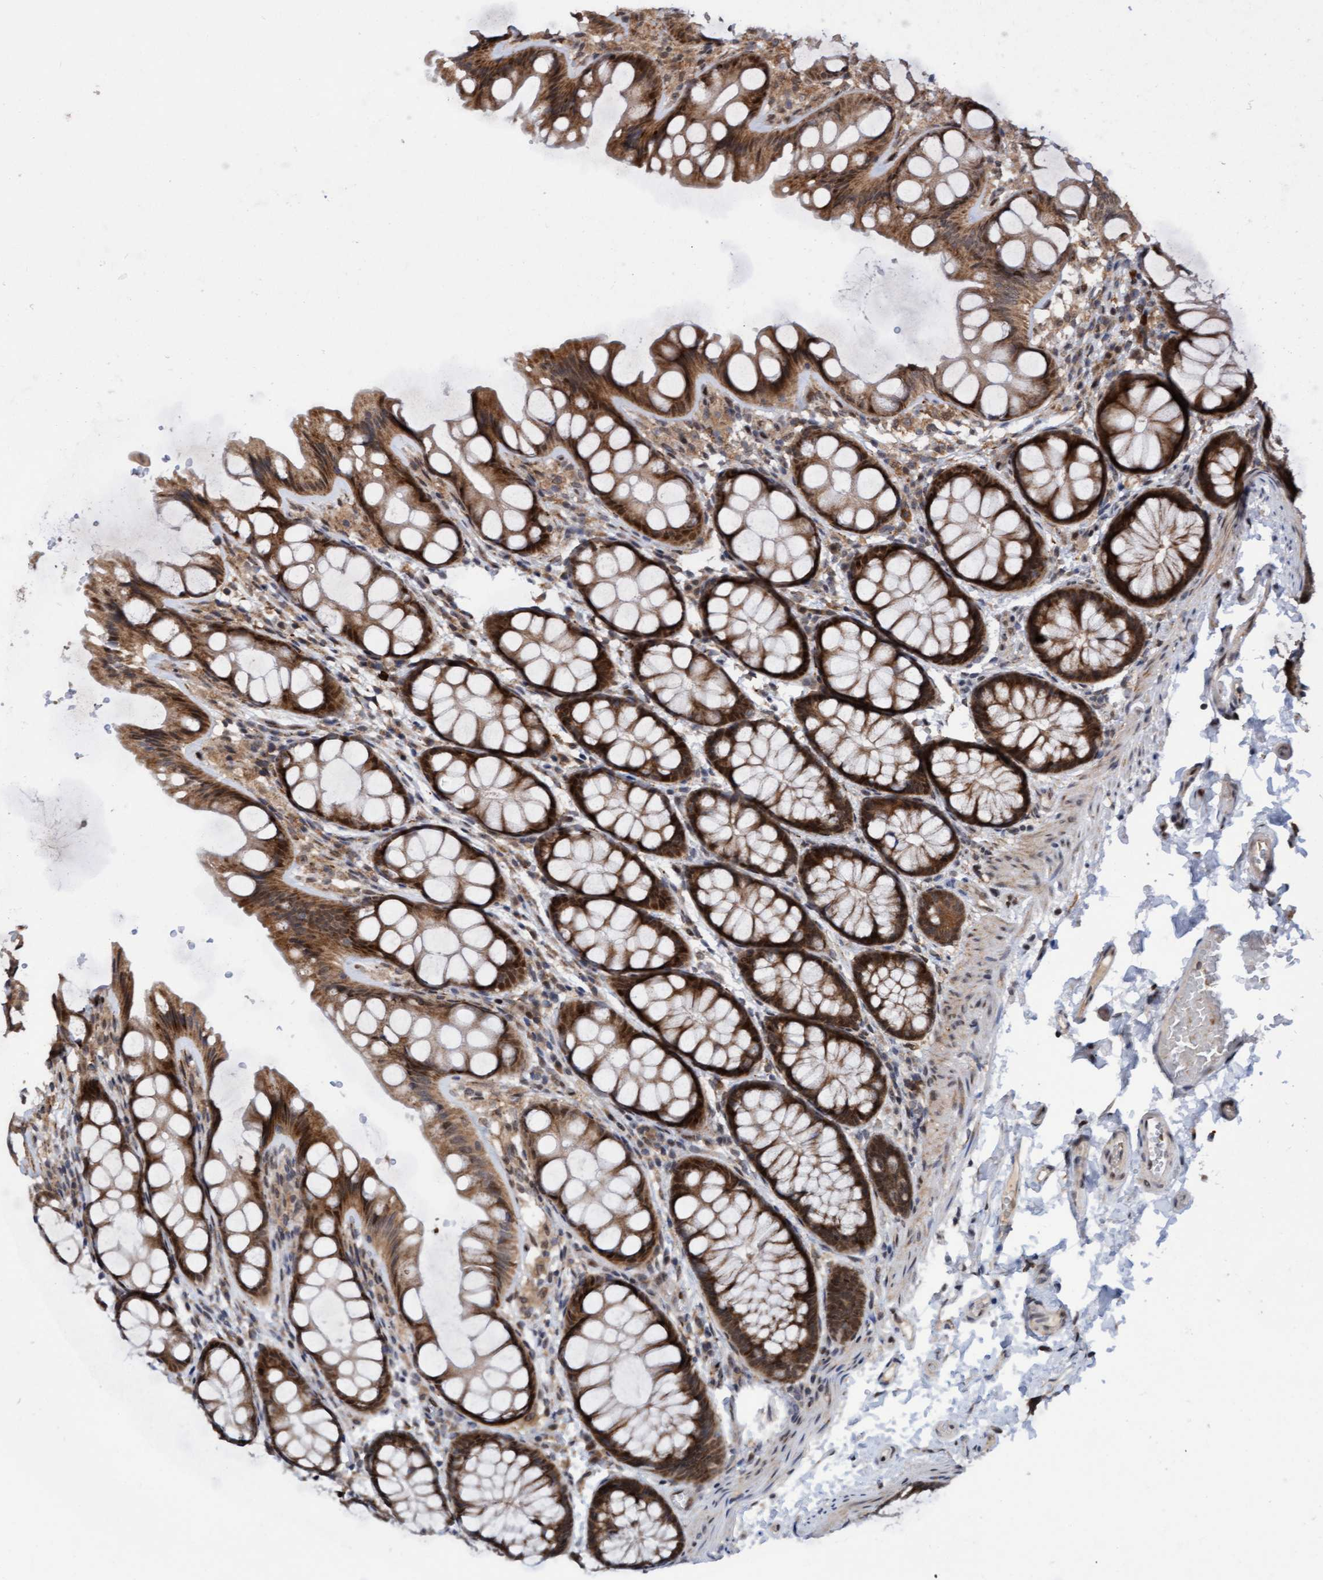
{"staining": {"intensity": "moderate", "quantity": ">75%", "location": "cytoplasmic/membranous,nuclear"}, "tissue": "colon", "cell_type": "Endothelial cells", "image_type": "normal", "snomed": [{"axis": "morphology", "description": "Normal tissue, NOS"}, {"axis": "topography", "description": "Colon"}], "caption": "Colon stained for a protein reveals moderate cytoplasmic/membranous,nuclear positivity in endothelial cells. (DAB (3,3'-diaminobenzidine) IHC with brightfield microscopy, high magnification).", "gene": "TANC2", "patient": {"sex": "male", "age": 47}}